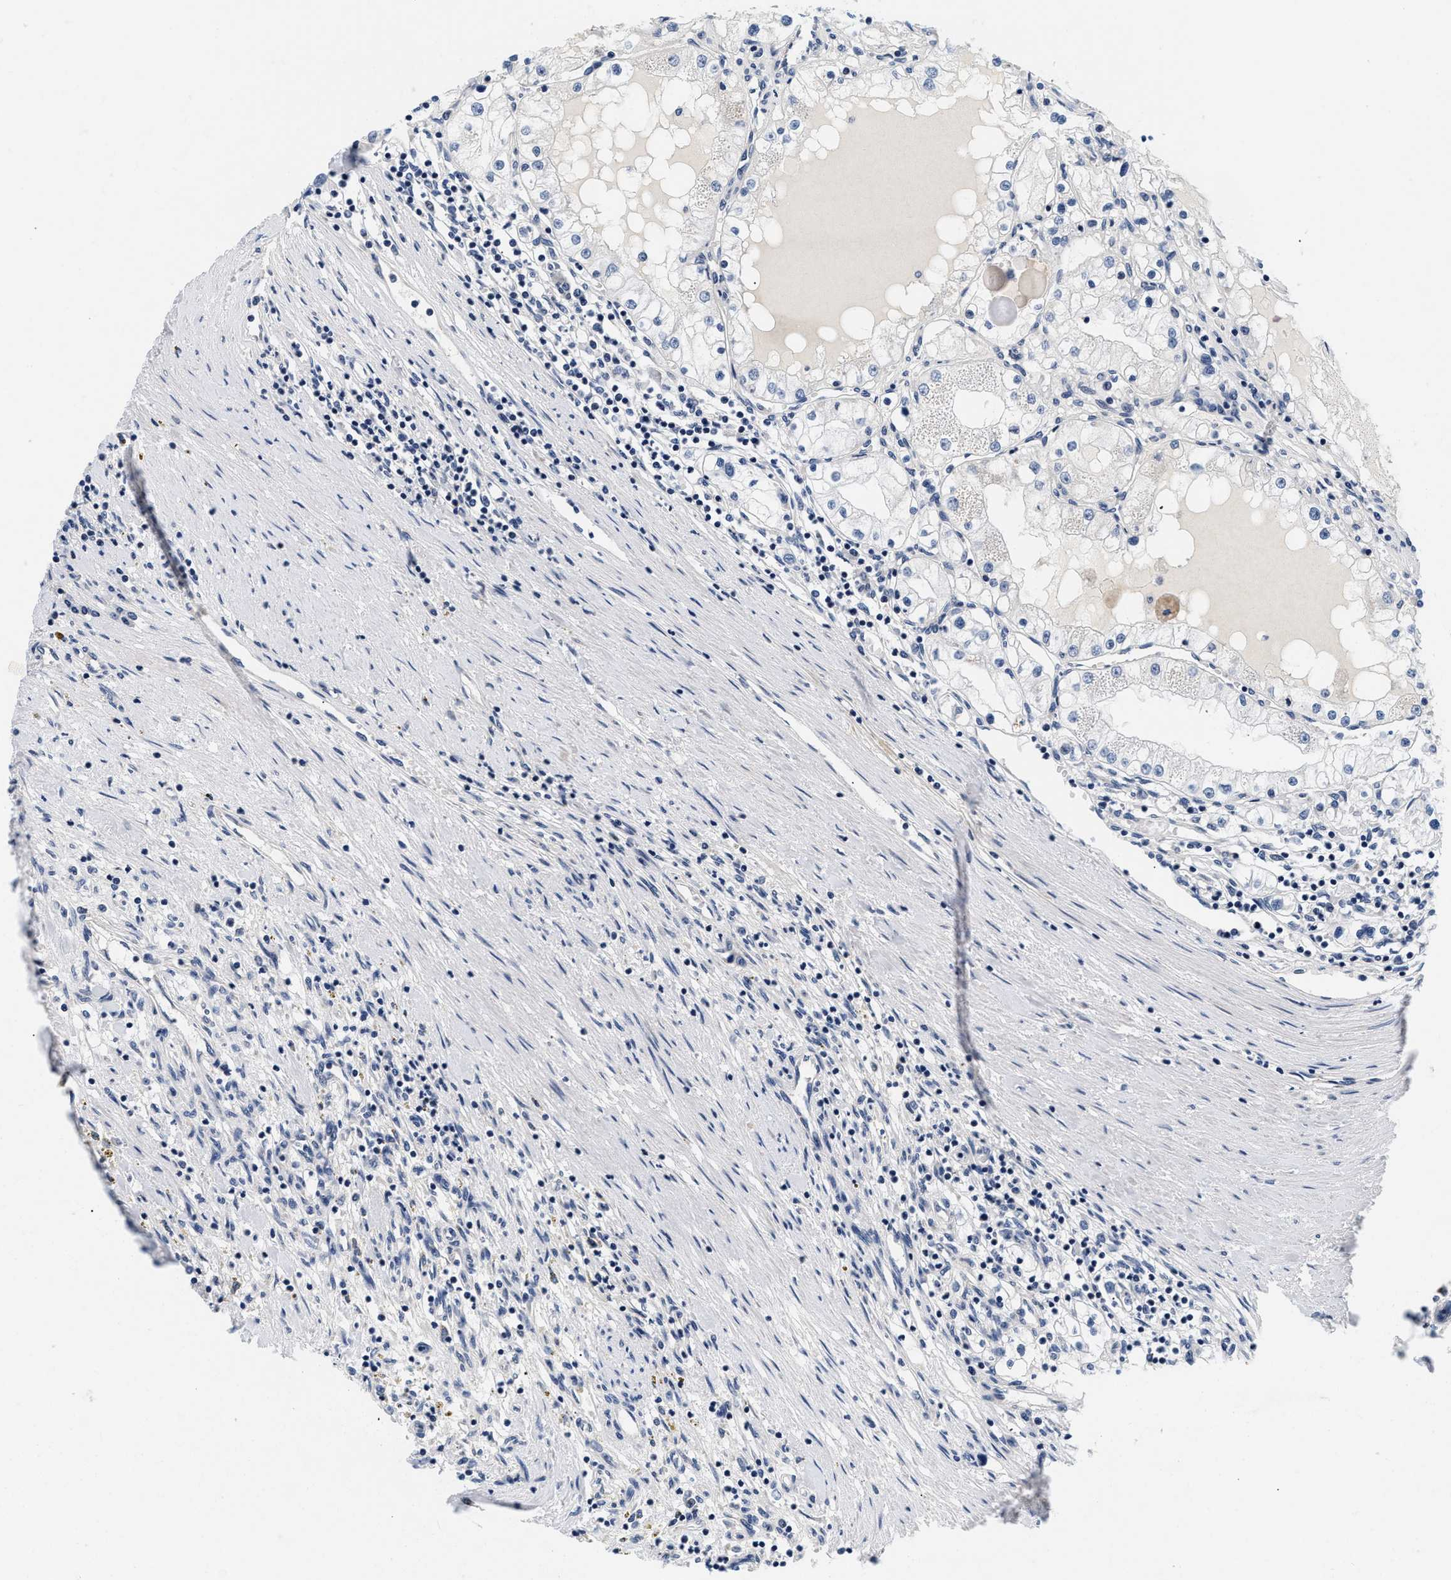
{"staining": {"intensity": "negative", "quantity": "none", "location": "none"}, "tissue": "renal cancer", "cell_type": "Tumor cells", "image_type": "cancer", "snomed": [{"axis": "morphology", "description": "Adenocarcinoma, NOS"}, {"axis": "topography", "description": "Kidney"}], "caption": "The micrograph reveals no significant positivity in tumor cells of renal cancer.", "gene": "PDP1", "patient": {"sex": "male", "age": 68}}